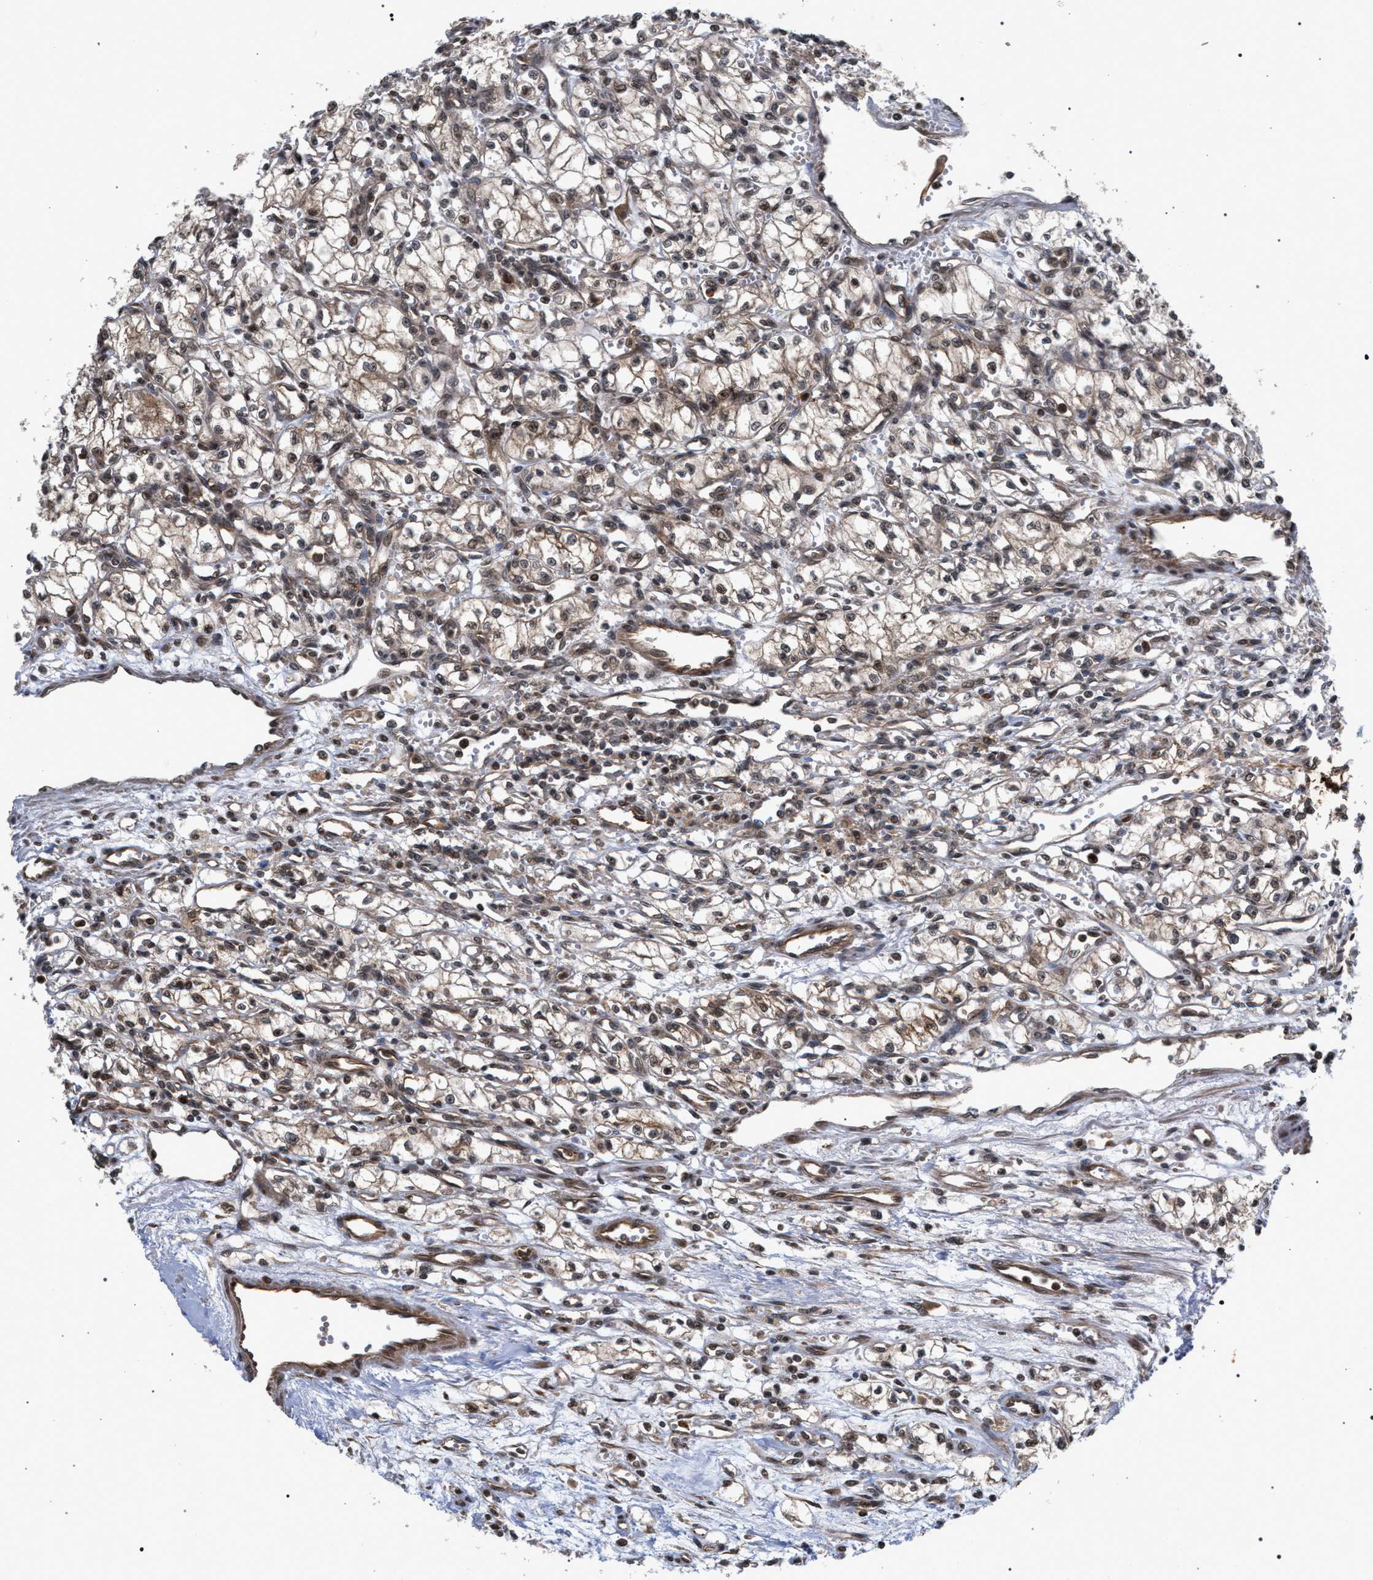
{"staining": {"intensity": "weak", "quantity": ">75%", "location": "cytoplasmic/membranous,nuclear"}, "tissue": "renal cancer", "cell_type": "Tumor cells", "image_type": "cancer", "snomed": [{"axis": "morphology", "description": "Normal tissue, NOS"}, {"axis": "morphology", "description": "Adenocarcinoma, NOS"}, {"axis": "topography", "description": "Kidney"}], "caption": "Adenocarcinoma (renal) stained with immunohistochemistry demonstrates weak cytoplasmic/membranous and nuclear expression in about >75% of tumor cells.", "gene": "IRAK4", "patient": {"sex": "male", "age": 59}}